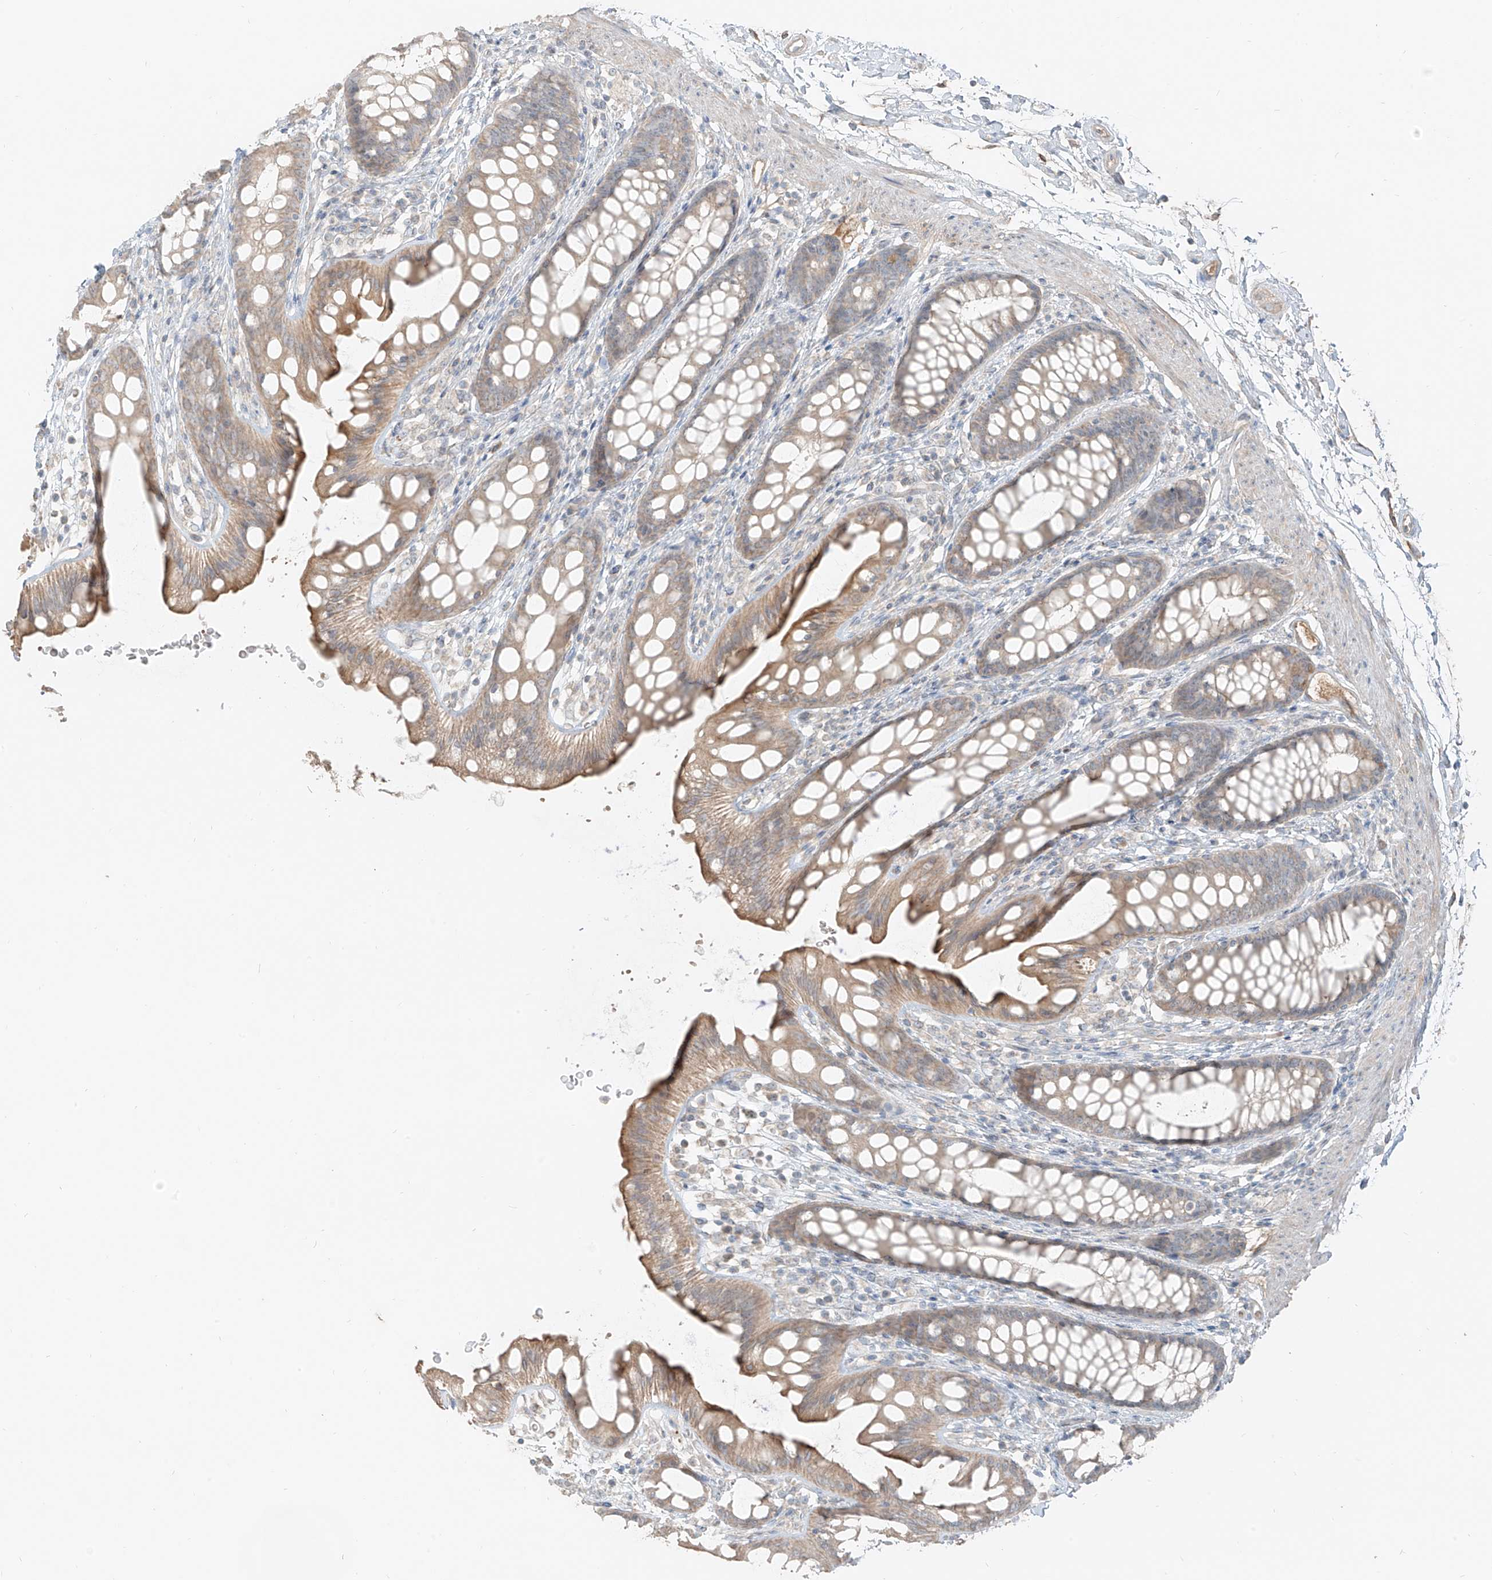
{"staining": {"intensity": "moderate", "quantity": "<25%", "location": "cytoplasmic/membranous"}, "tissue": "rectum", "cell_type": "Glandular cells", "image_type": "normal", "snomed": [{"axis": "morphology", "description": "Normal tissue, NOS"}, {"axis": "topography", "description": "Rectum"}], "caption": "A brown stain highlights moderate cytoplasmic/membranous staining of a protein in glandular cells of unremarkable rectum. (Stains: DAB in brown, nuclei in blue, Microscopy: brightfield microscopy at high magnification).", "gene": "FSTL1", "patient": {"sex": "female", "age": 65}}